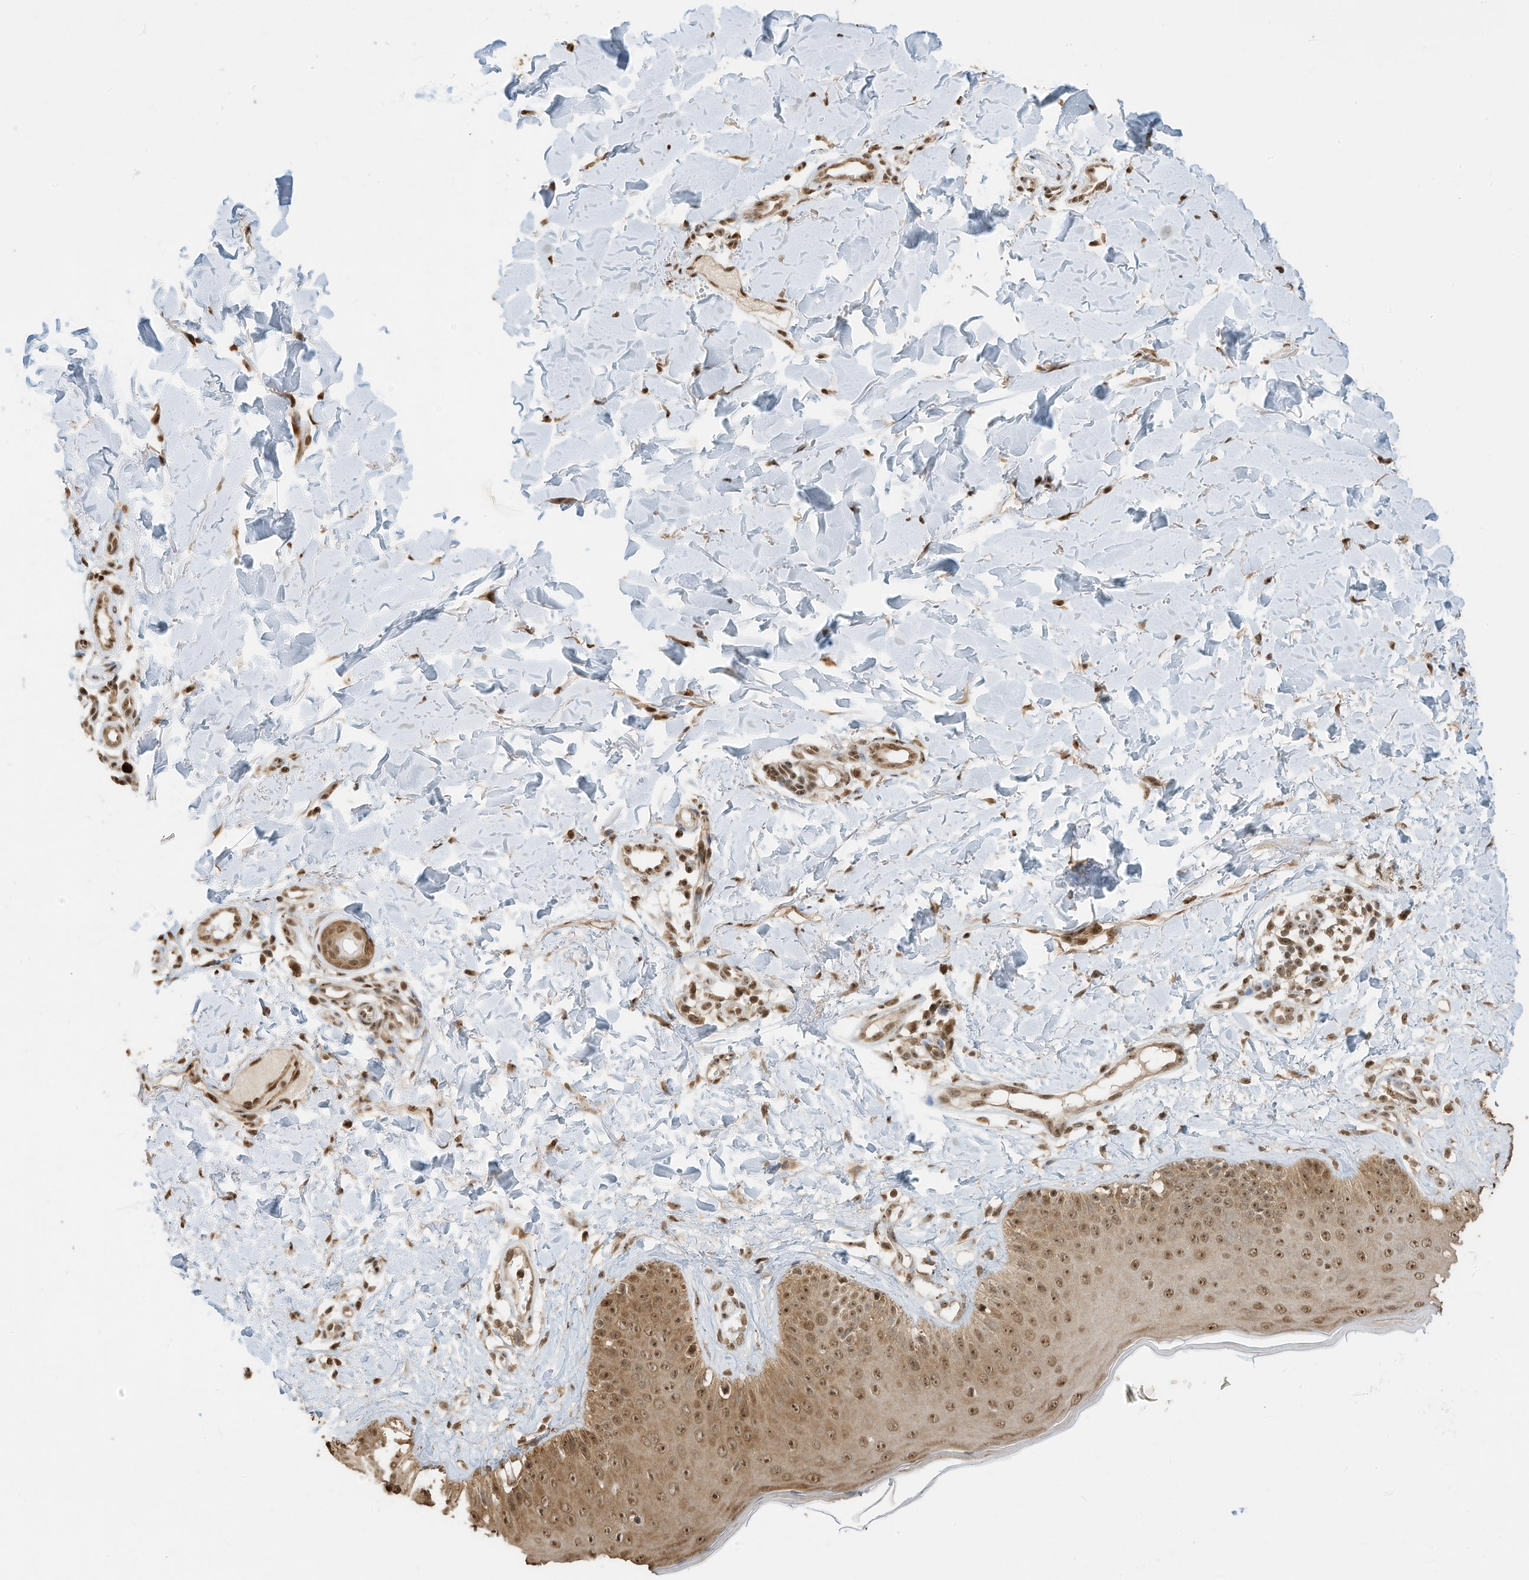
{"staining": {"intensity": "moderate", "quantity": ">75%", "location": "cytoplasmic/membranous,nuclear"}, "tissue": "skin", "cell_type": "Fibroblasts", "image_type": "normal", "snomed": [{"axis": "morphology", "description": "Normal tissue, NOS"}, {"axis": "topography", "description": "Skin"}], "caption": "Protein expression analysis of benign human skin reveals moderate cytoplasmic/membranous,nuclear expression in approximately >75% of fibroblasts.", "gene": "ZNF195", "patient": {"sex": "male", "age": 52}}